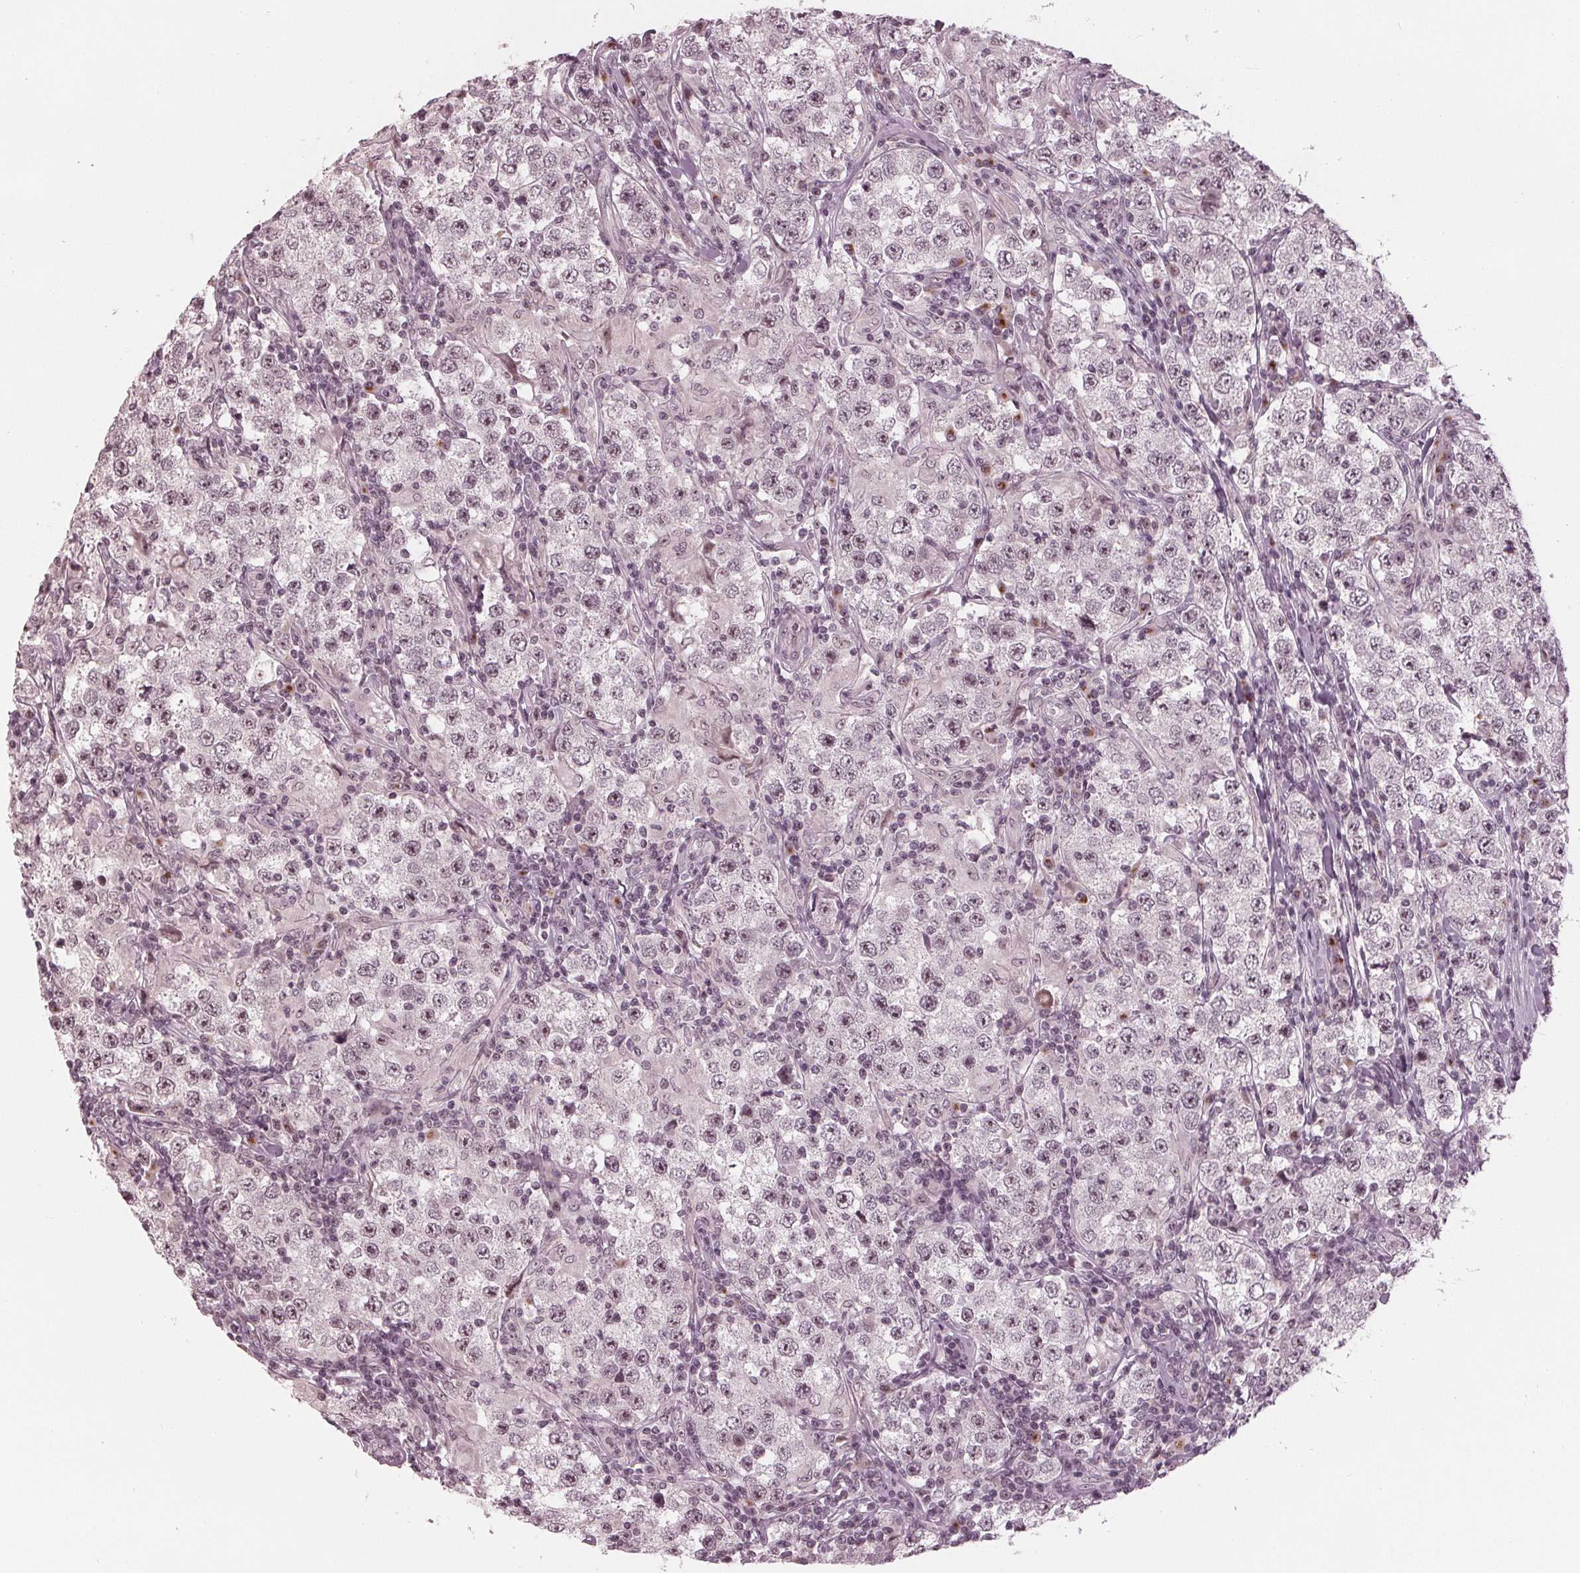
{"staining": {"intensity": "moderate", "quantity": ">75%", "location": "nuclear"}, "tissue": "testis cancer", "cell_type": "Tumor cells", "image_type": "cancer", "snomed": [{"axis": "morphology", "description": "Seminoma, NOS"}, {"axis": "morphology", "description": "Carcinoma, Embryonal, NOS"}, {"axis": "topography", "description": "Testis"}], "caption": "Protein staining of testis embryonal carcinoma tissue demonstrates moderate nuclear expression in approximately >75% of tumor cells. The staining is performed using DAB brown chromogen to label protein expression. The nuclei are counter-stained blue using hematoxylin.", "gene": "SLX4", "patient": {"sex": "male", "age": 41}}